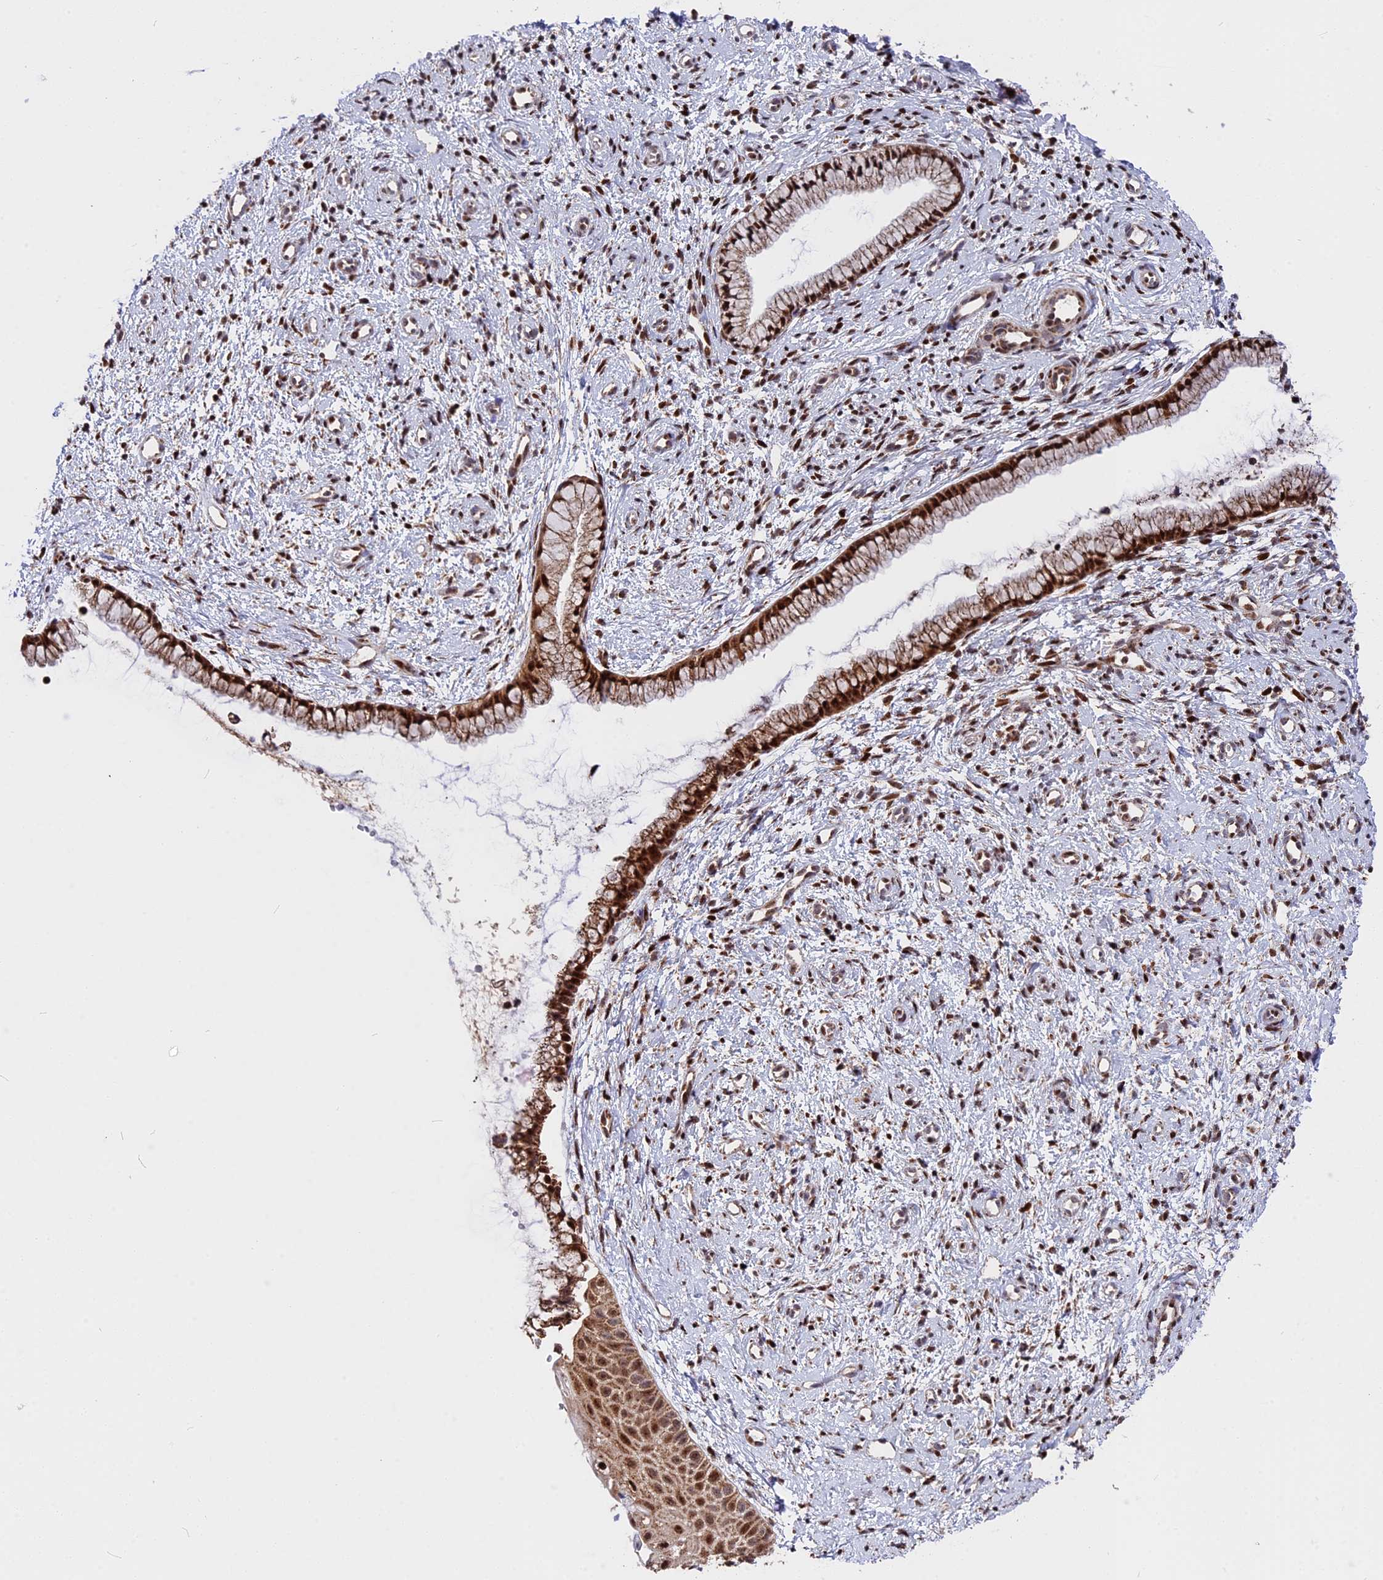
{"staining": {"intensity": "moderate", "quantity": ">75%", "location": "cytoplasmic/membranous,nuclear"}, "tissue": "cervix", "cell_type": "Glandular cells", "image_type": "normal", "snomed": [{"axis": "morphology", "description": "Normal tissue, NOS"}, {"axis": "topography", "description": "Cervix"}], "caption": "A photomicrograph showing moderate cytoplasmic/membranous,nuclear staining in approximately >75% of glandular cells in unremarkable cervix, as visualized by brown immunohistochemical staining.", "gene": "FAM174C", "patient": {"sex": "female", "age": 57}}